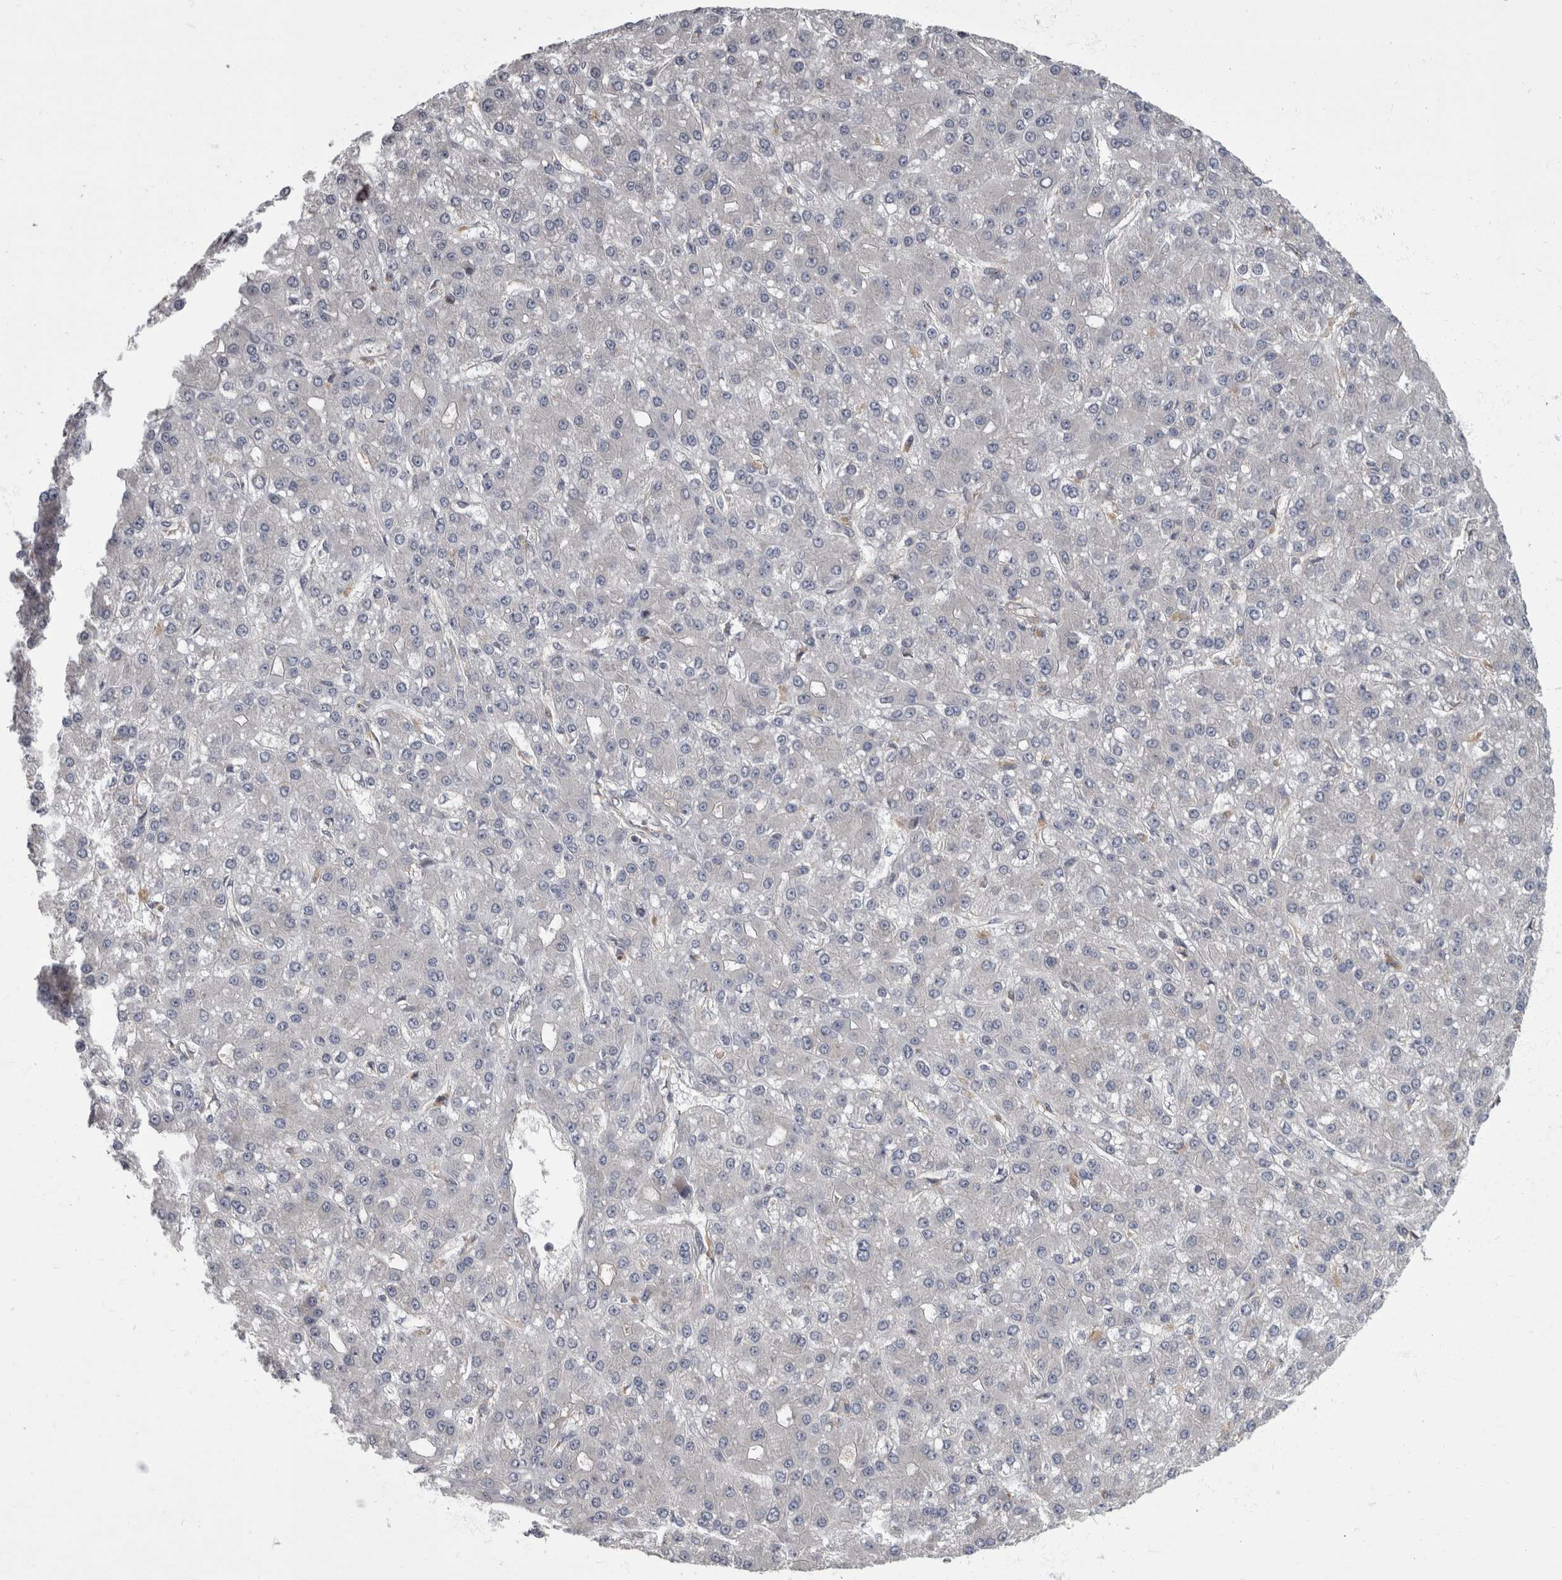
{"staining": {"intensity": "negative", "quantity": "none", "location": "none"}, "tissue": "liver cancer", "cell_type": "Tumor cells", "image_type": "cancer", "snomed": [{"axis": "morphology", "description": "Carcinoma, Hepatocellular, NOS"}, {"axis": "topography", "description": "Liver"}], "caption": "An image of hepatocellular carcinoma (liver) stained for a protein reveals no brown staining in tumor cells.", "gene": "HOOK3", "patient": {"sex": "male", "age": 67}}